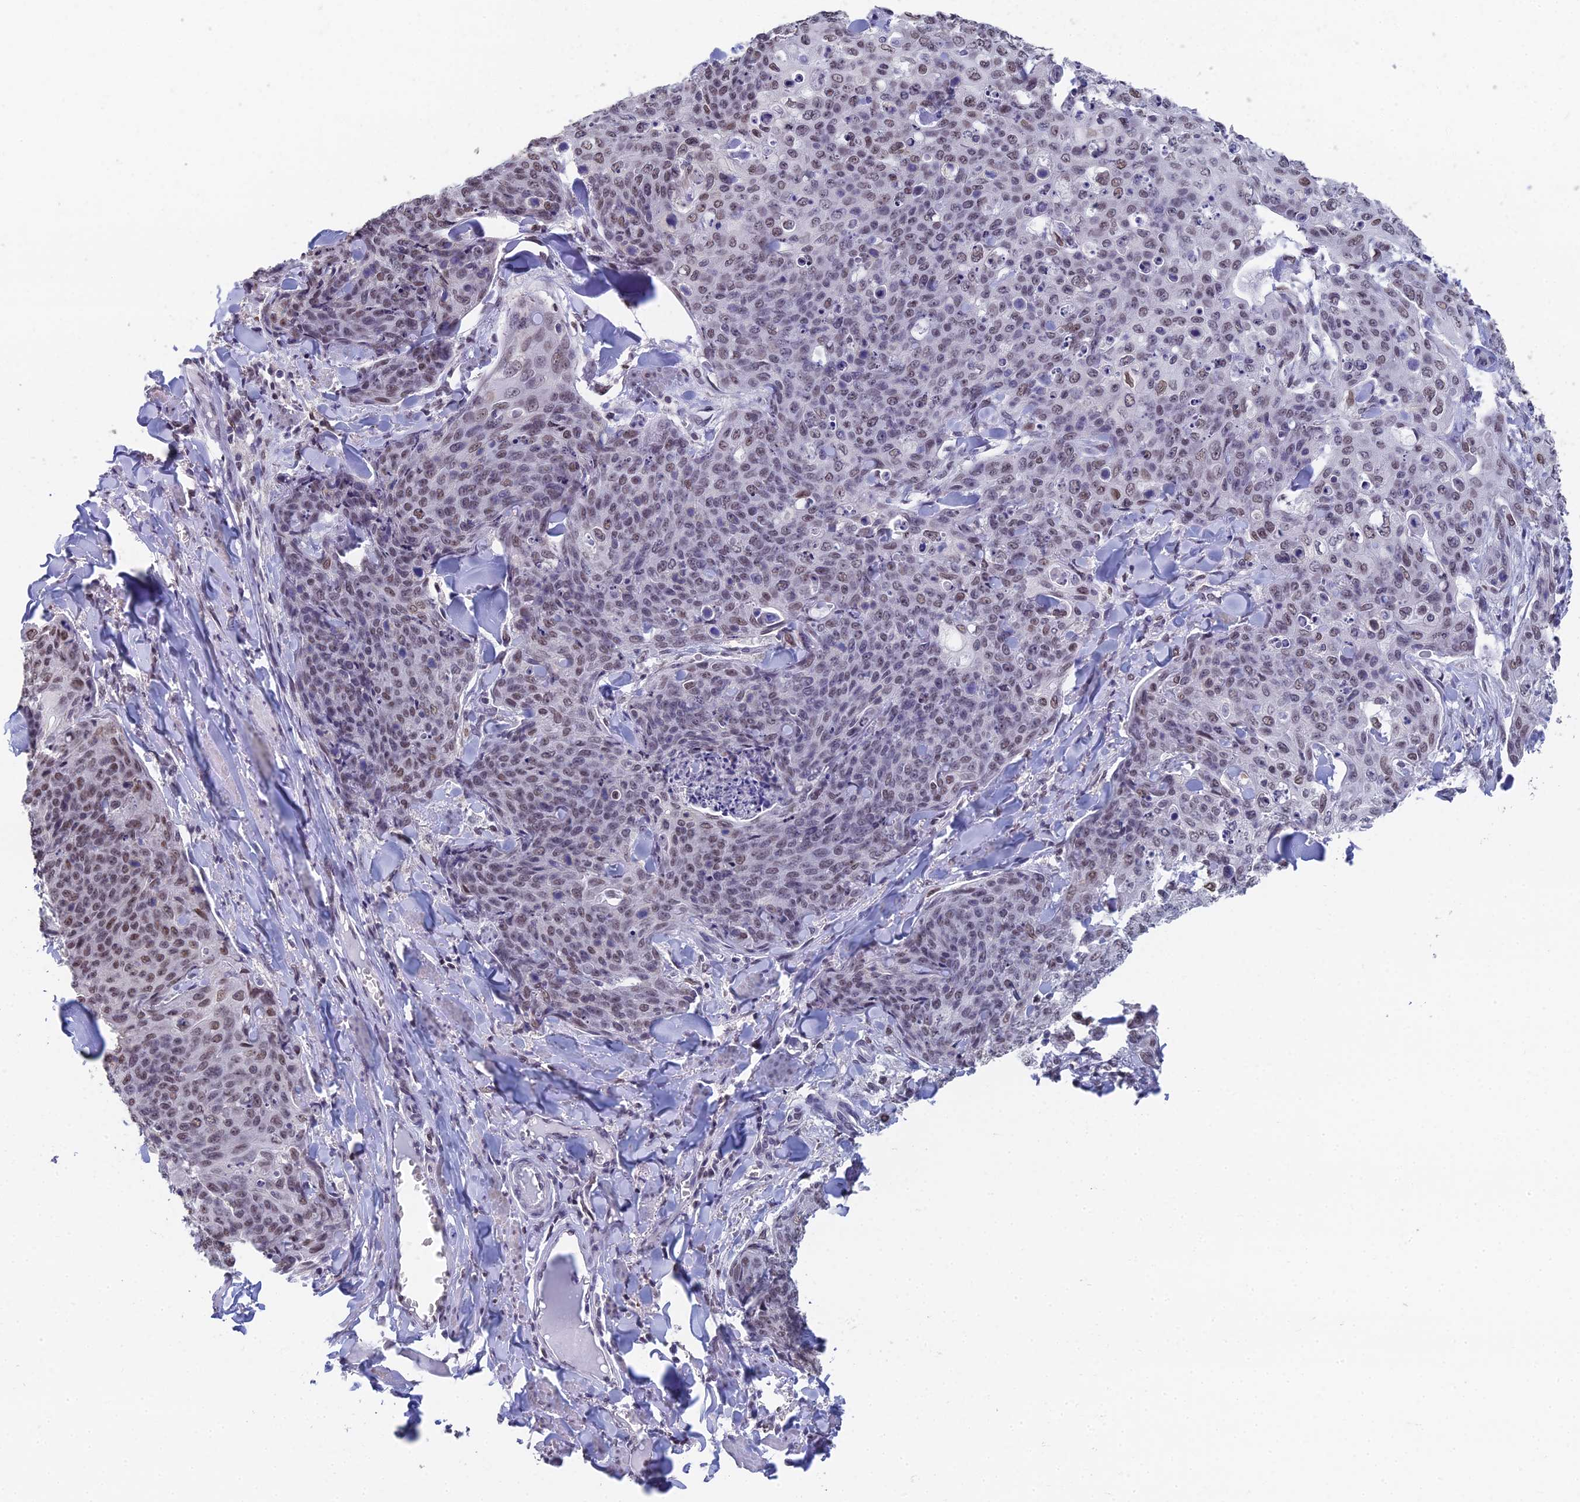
{"staining": {"intensity": "moderate", "quantity": "25%-75%", "location": "nuclear"}, "tissue": "skin cancer", "cell_type": "Tumor cells", "image_type": "cancer", "snomed": [{"axis": "morphology", "description": "Squamous cell carcinoma, NOS"}, {"axis": "topography", "description": "Skin"}, {"axis": "topography", "description": "Vulva"}], "caption": "Skin cancer (squamous cell carcinoma) stained with a brown dye displays moderate nuclear positive staining in approximately 25%-75% of tumor cells.", "gene": "CCDC97", "patient": {"sex": "female", "age": 85}}